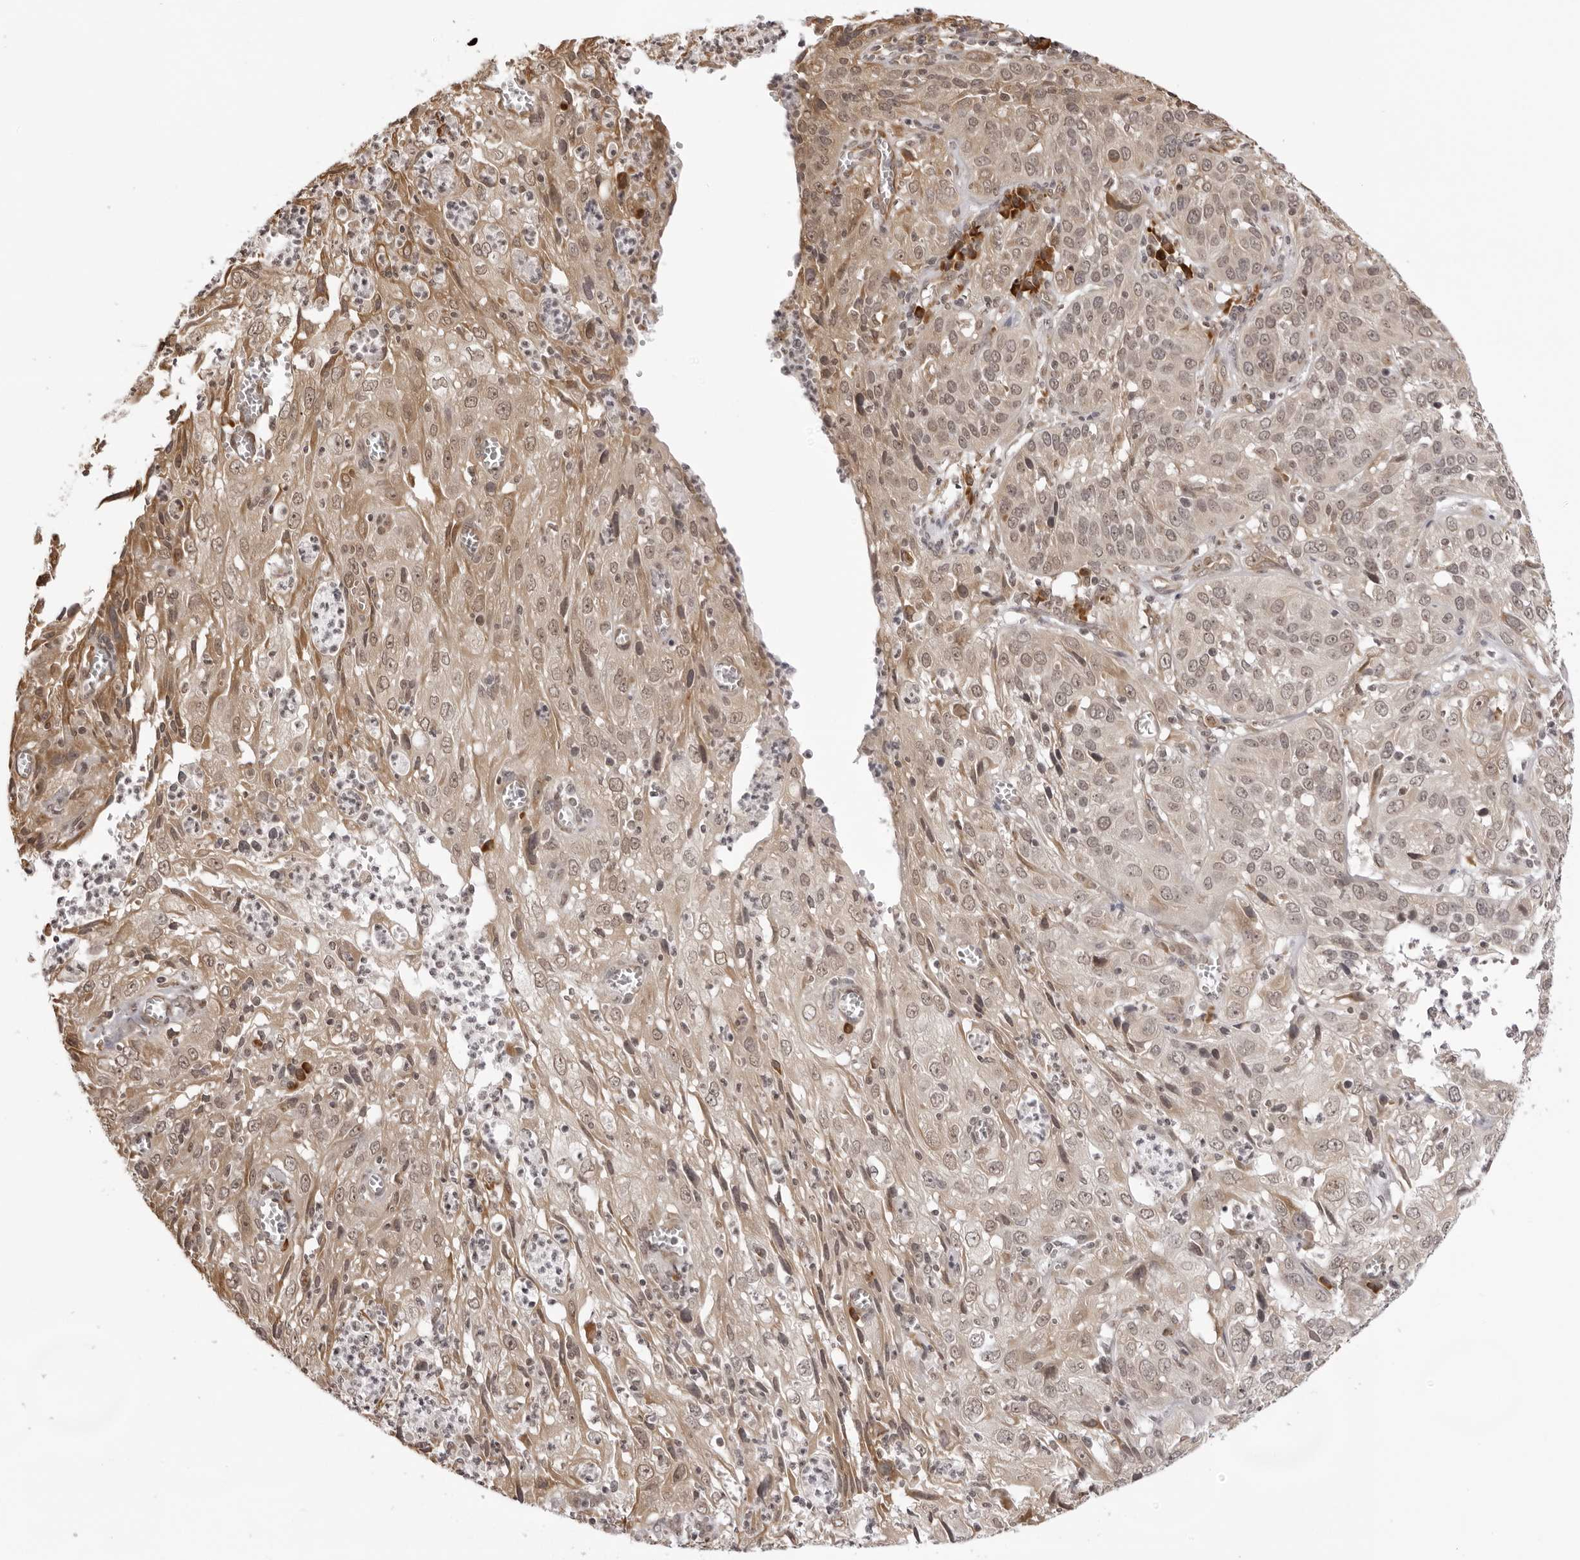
{"staining": {"intensity": "weak", "quantity": ">75%", "location": "cytoplasmic/membranous,nuclear"}, "tissue": "cervical cancer", "cell_type": "Tumor cells", "image_type": "cancer", "snomed": [{"axis": "morphology", "description": "Squamous cell carcinoma, NOS"}, {"axis": "topography", "description": "Cervix"}], "caption": "Cervical cancer (squamous cell carcinoma) stained with a protein marker reveals weak staining in tumor cells.", "gene": "ZC3H11A", "patient": {"sex": "female", "age": 32}}